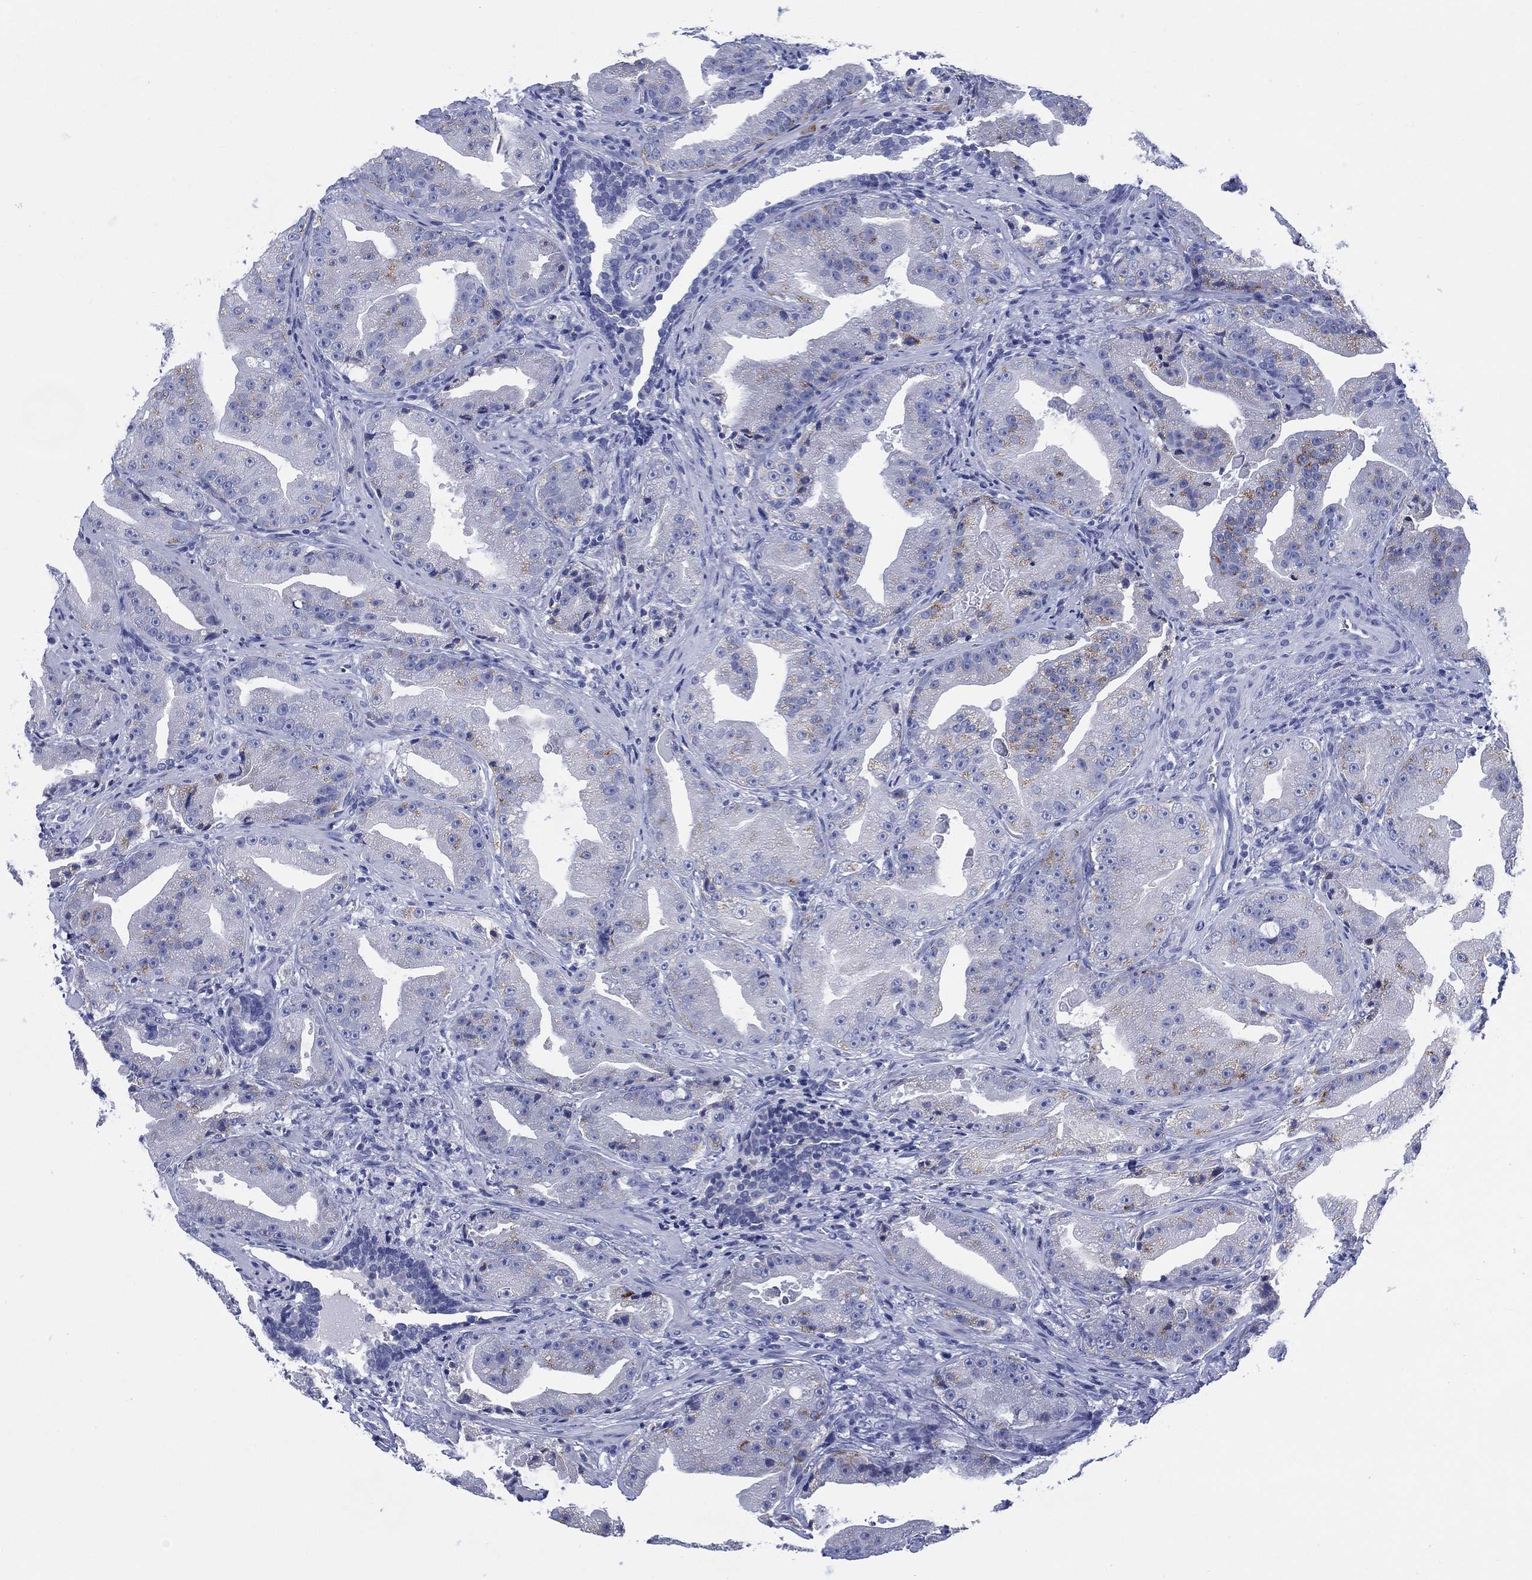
{"staining": {"intensity": "negative", "quantity": "none", "location": "none"}, "tissue": "prostate cancer", "cell_type": "Tumor cells", "image_type": "cancer", "snomed": [{"axis": "morphology", "description": "Adenocarcinoma, Low grade"}, {"axis": "topography", "description": "Prostate"}], "caption": "Protein analysis of prostate cancer displays no significant expression in tumor cells.", "gene": "SLC9C2", "patient": {"sex": "male", "age": 62}}